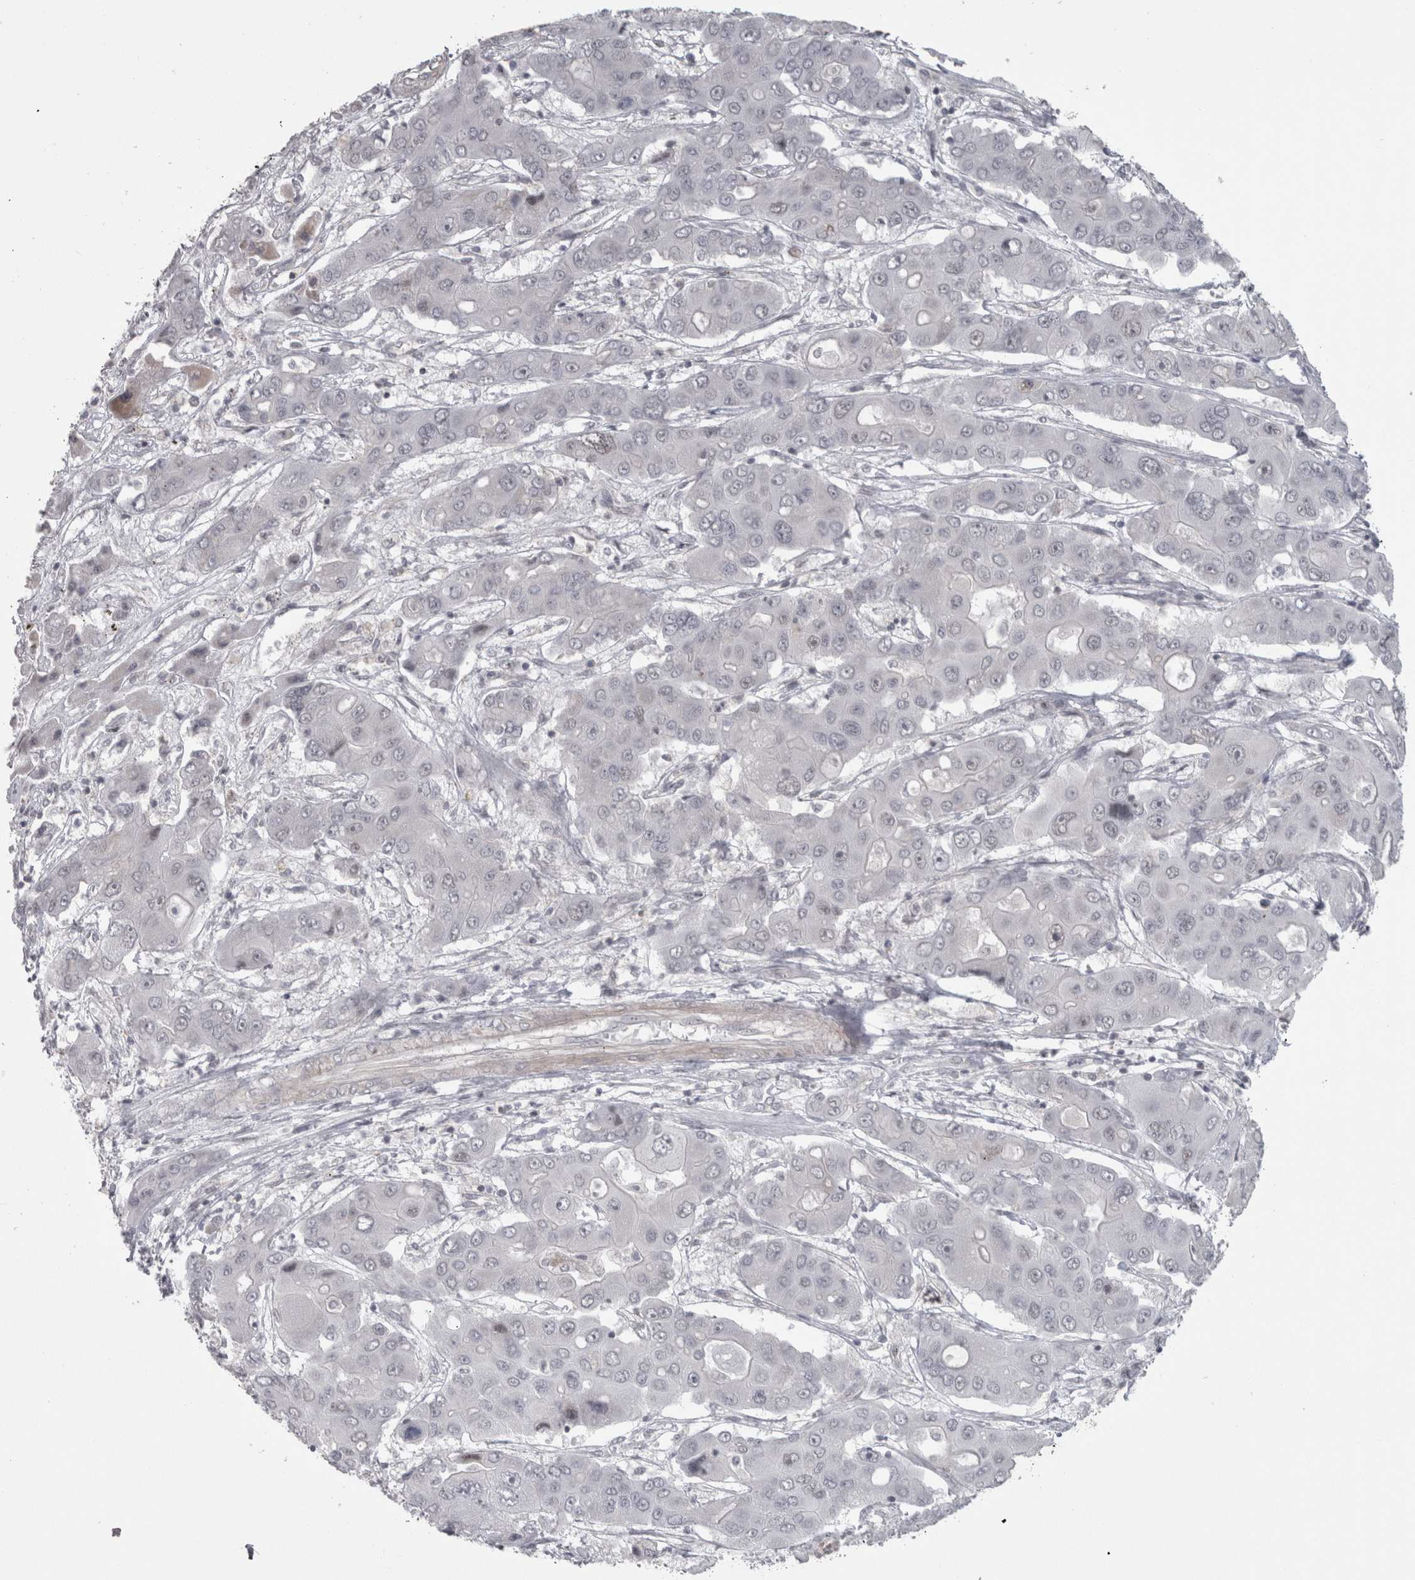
{"staining": {"intensity": "negative", "quantity": "none", "location": "none"}, "tissue": "liver cancer", "cell_type": "Tumor cells", "image_type": "cancer", "snomed": [{"axis": "morphology", "description": "Cholangiocarcinoma"}, {"axis": "topography", "description": "Liver"}], "caption": "The immunohistochemistry photomicrograph has no significant staining in tumor cells of liver cancer (cholangiocarcinoma) tissue. (Immunohistochemistry (ihc), brightfield microscopy, high magnification).", "gene": "PPP1R12B", "patient": {"sex": "male", "age": 67}}